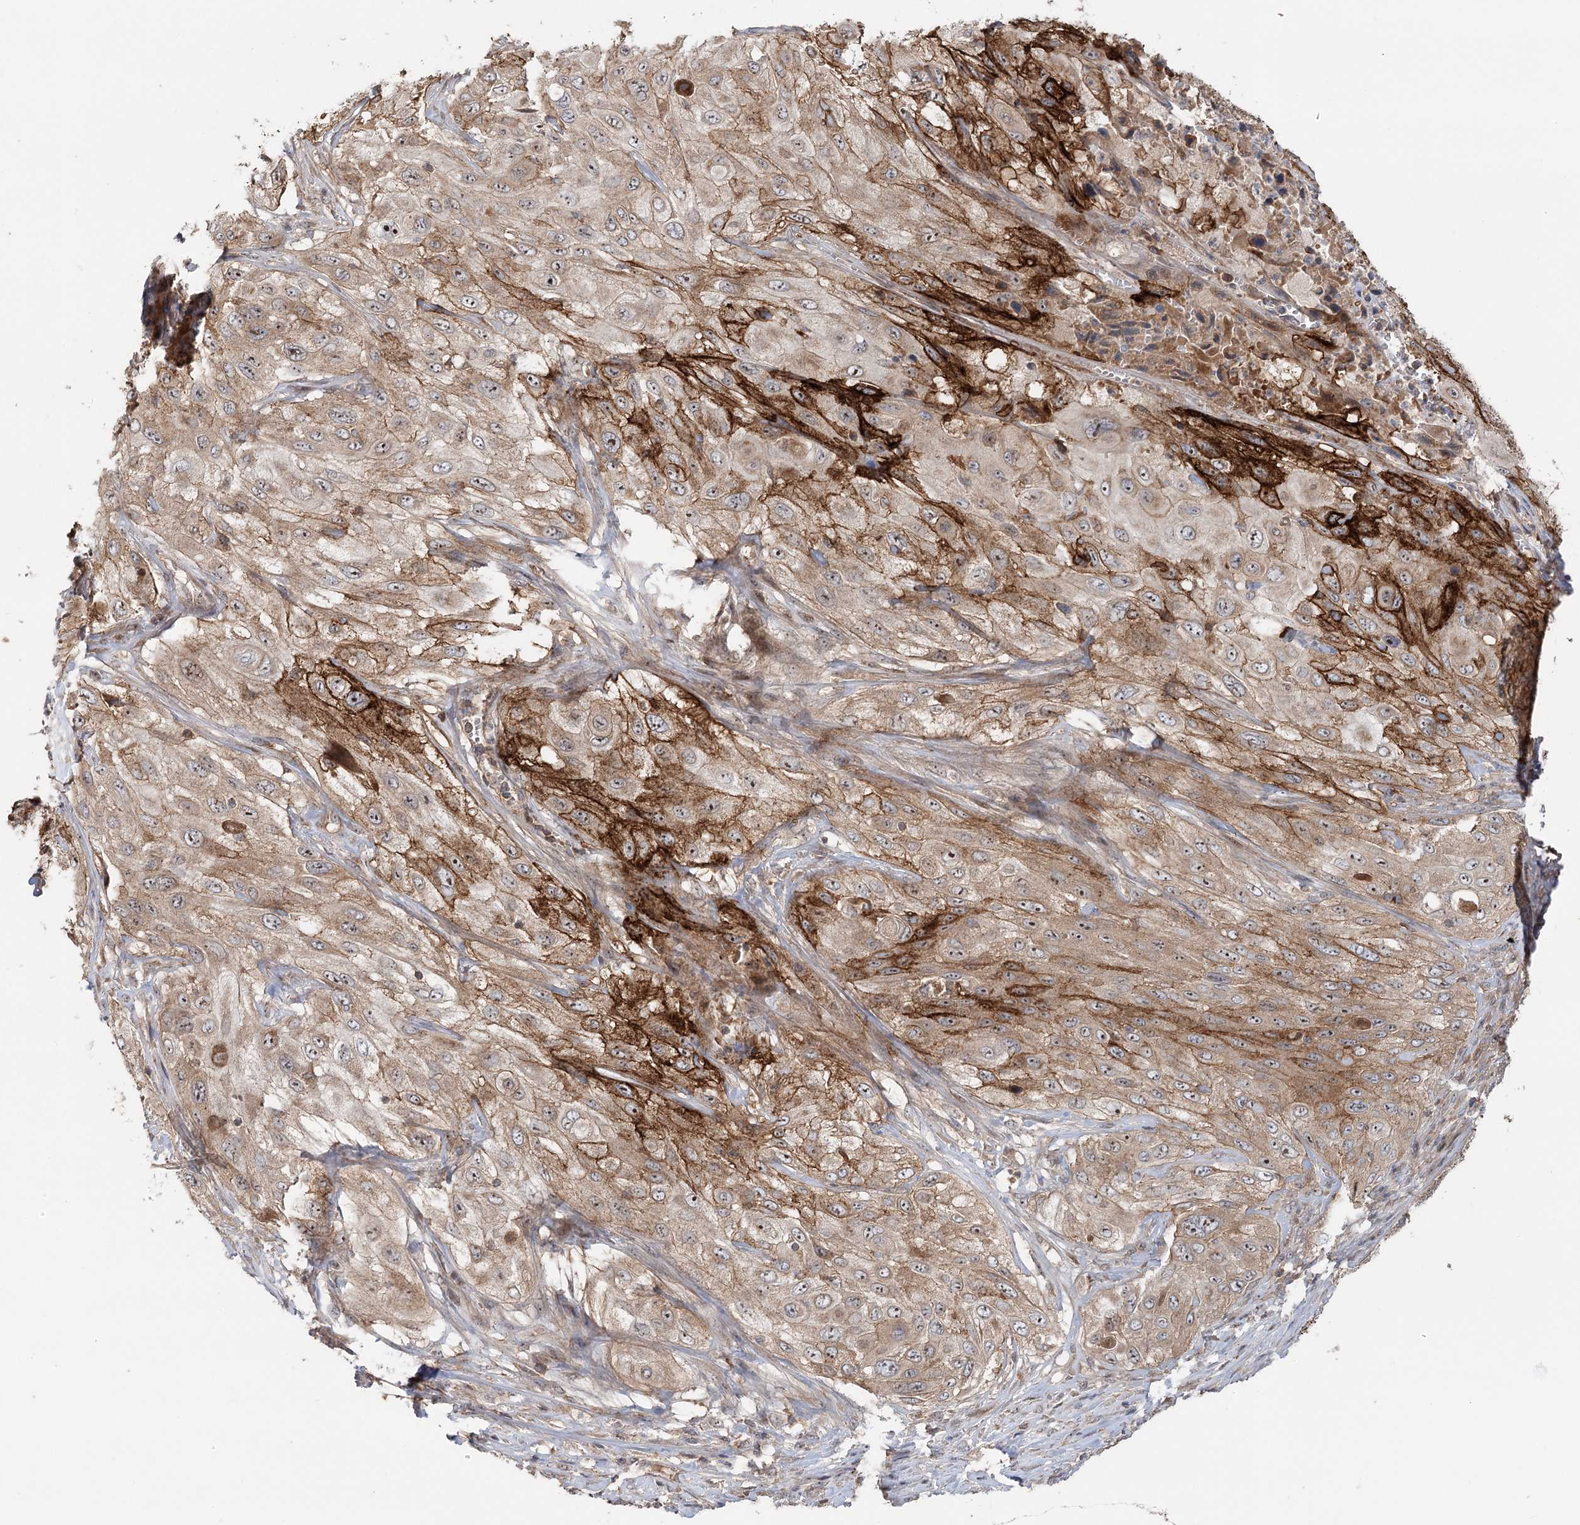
{"staining": {"intensity": "strong", "quantity": "<25%", "location": "cytoplasmic/membranous"}, "tissue": "cervical cancer", "cell_type": "Tumor cells", "image_type": "cancer", "snomed": [{"axis": "morphology", "description": "Squamous cell carcinoma, NOS"}, {"axis": "topography", "description": "Cervix"}], "caption": "Squamous cell carcinoma (cervical) tissue reveals strong cytoplasmic/membranous staining in approximately <25% of tumor cells", "gene": "RAPGEF6", "patient": {"sex": "female", "age": 42}}